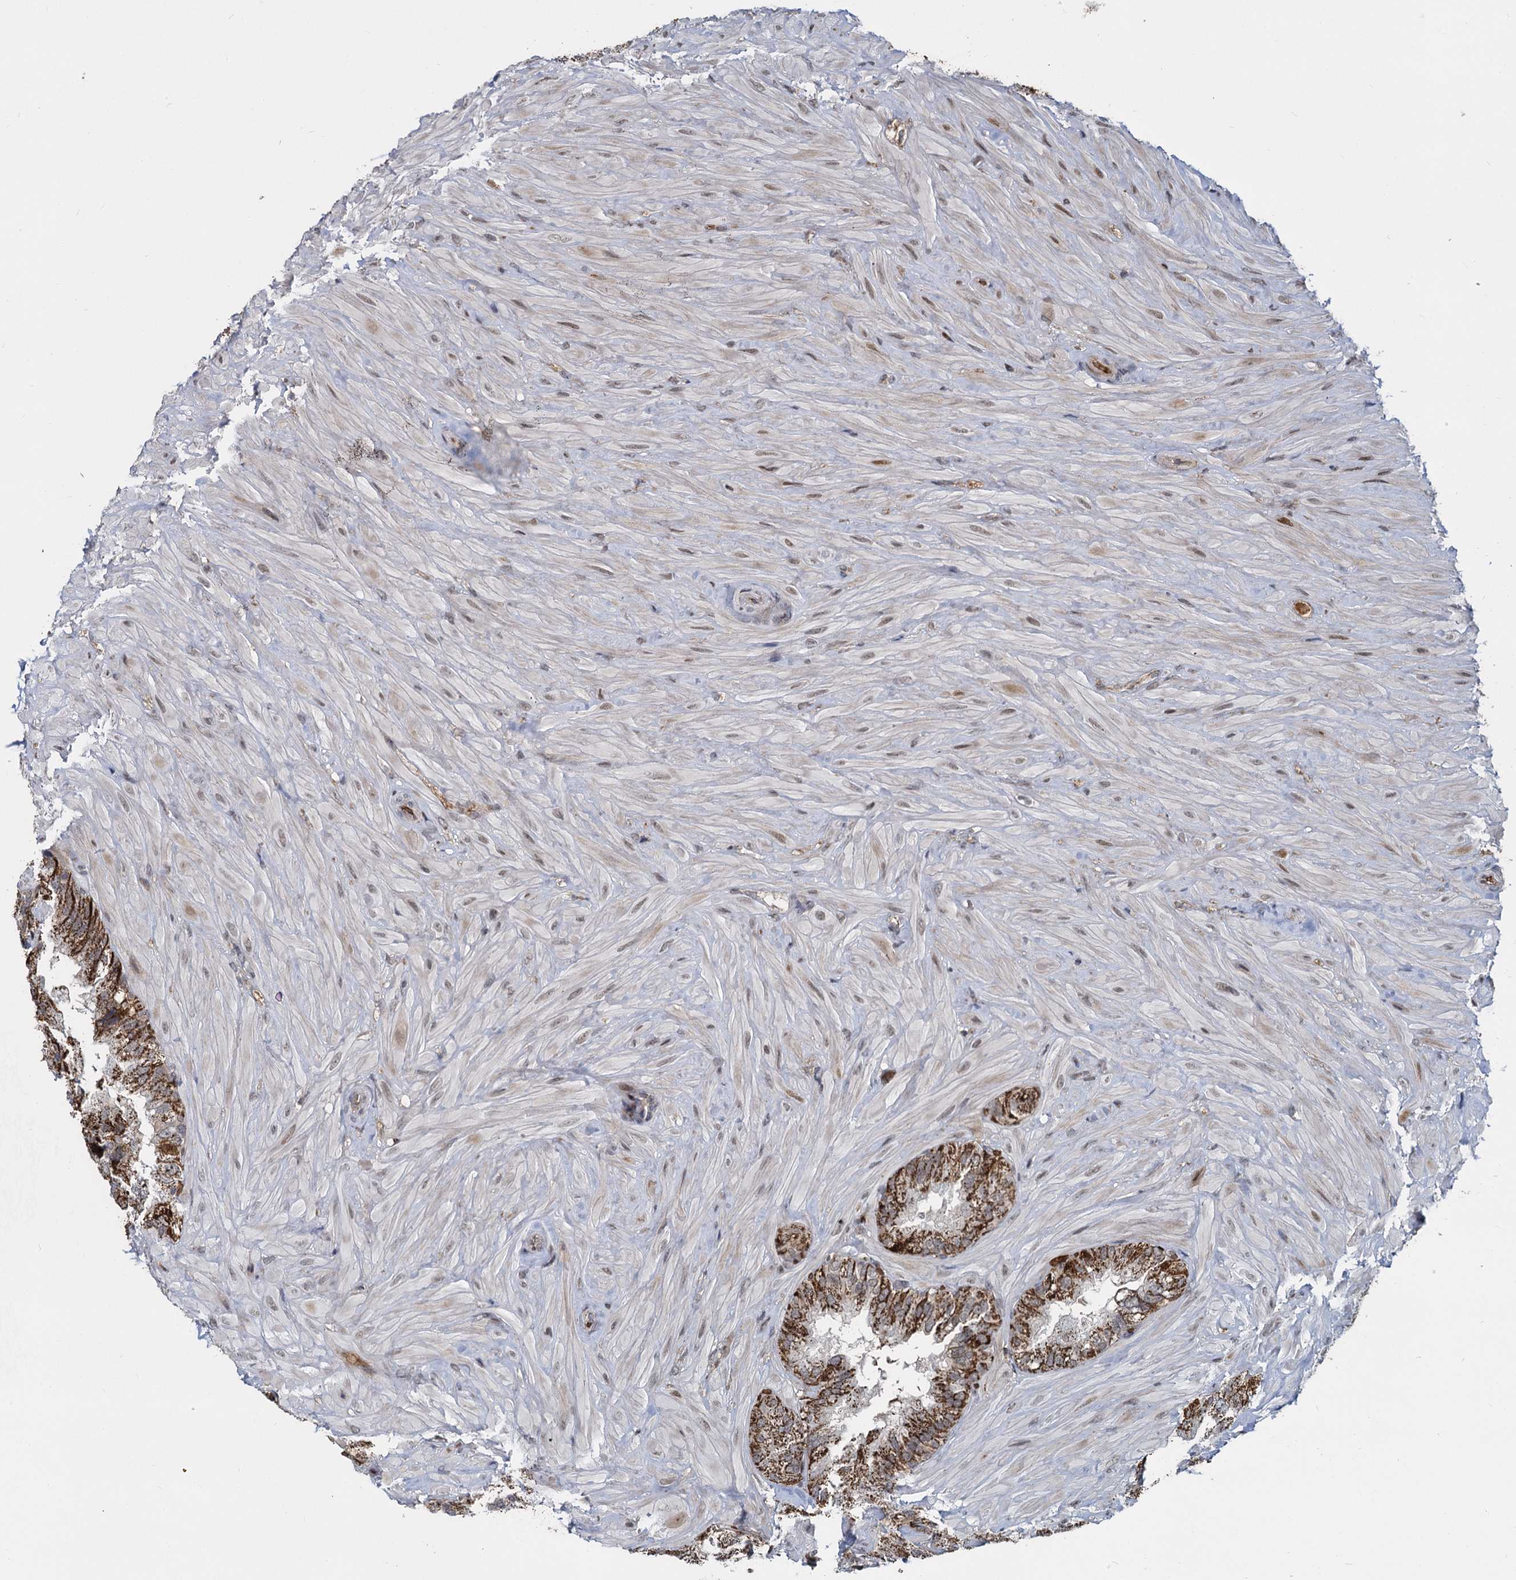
{"staining": {"intensity": "strong", "quantity": "25%-75%", "location": "cytoplasmic/membranous"}, "tissue": "seminal vesicle", "cell_type": "Glandular cells", "image_type": "normal", "snomed": [{"axis": "morphology", "description": "Normal tissue, NOS"}, {"axis": "topography", "description": "Prostate and seminal vesicle, NOS"}, {"axis": "topography", "description": "Prostate"}, {"axis": "topography", "description": "Seminal veicle"}], "caption": "Immunohistochemical staining of unremarkable human seminal vesicle shows high levels of strong cytoplasmic/membranous staining in approximately 25%-75% of glandular cells.", "gene": "FANCI", "patient": {"sex": "male", "age": 67}}